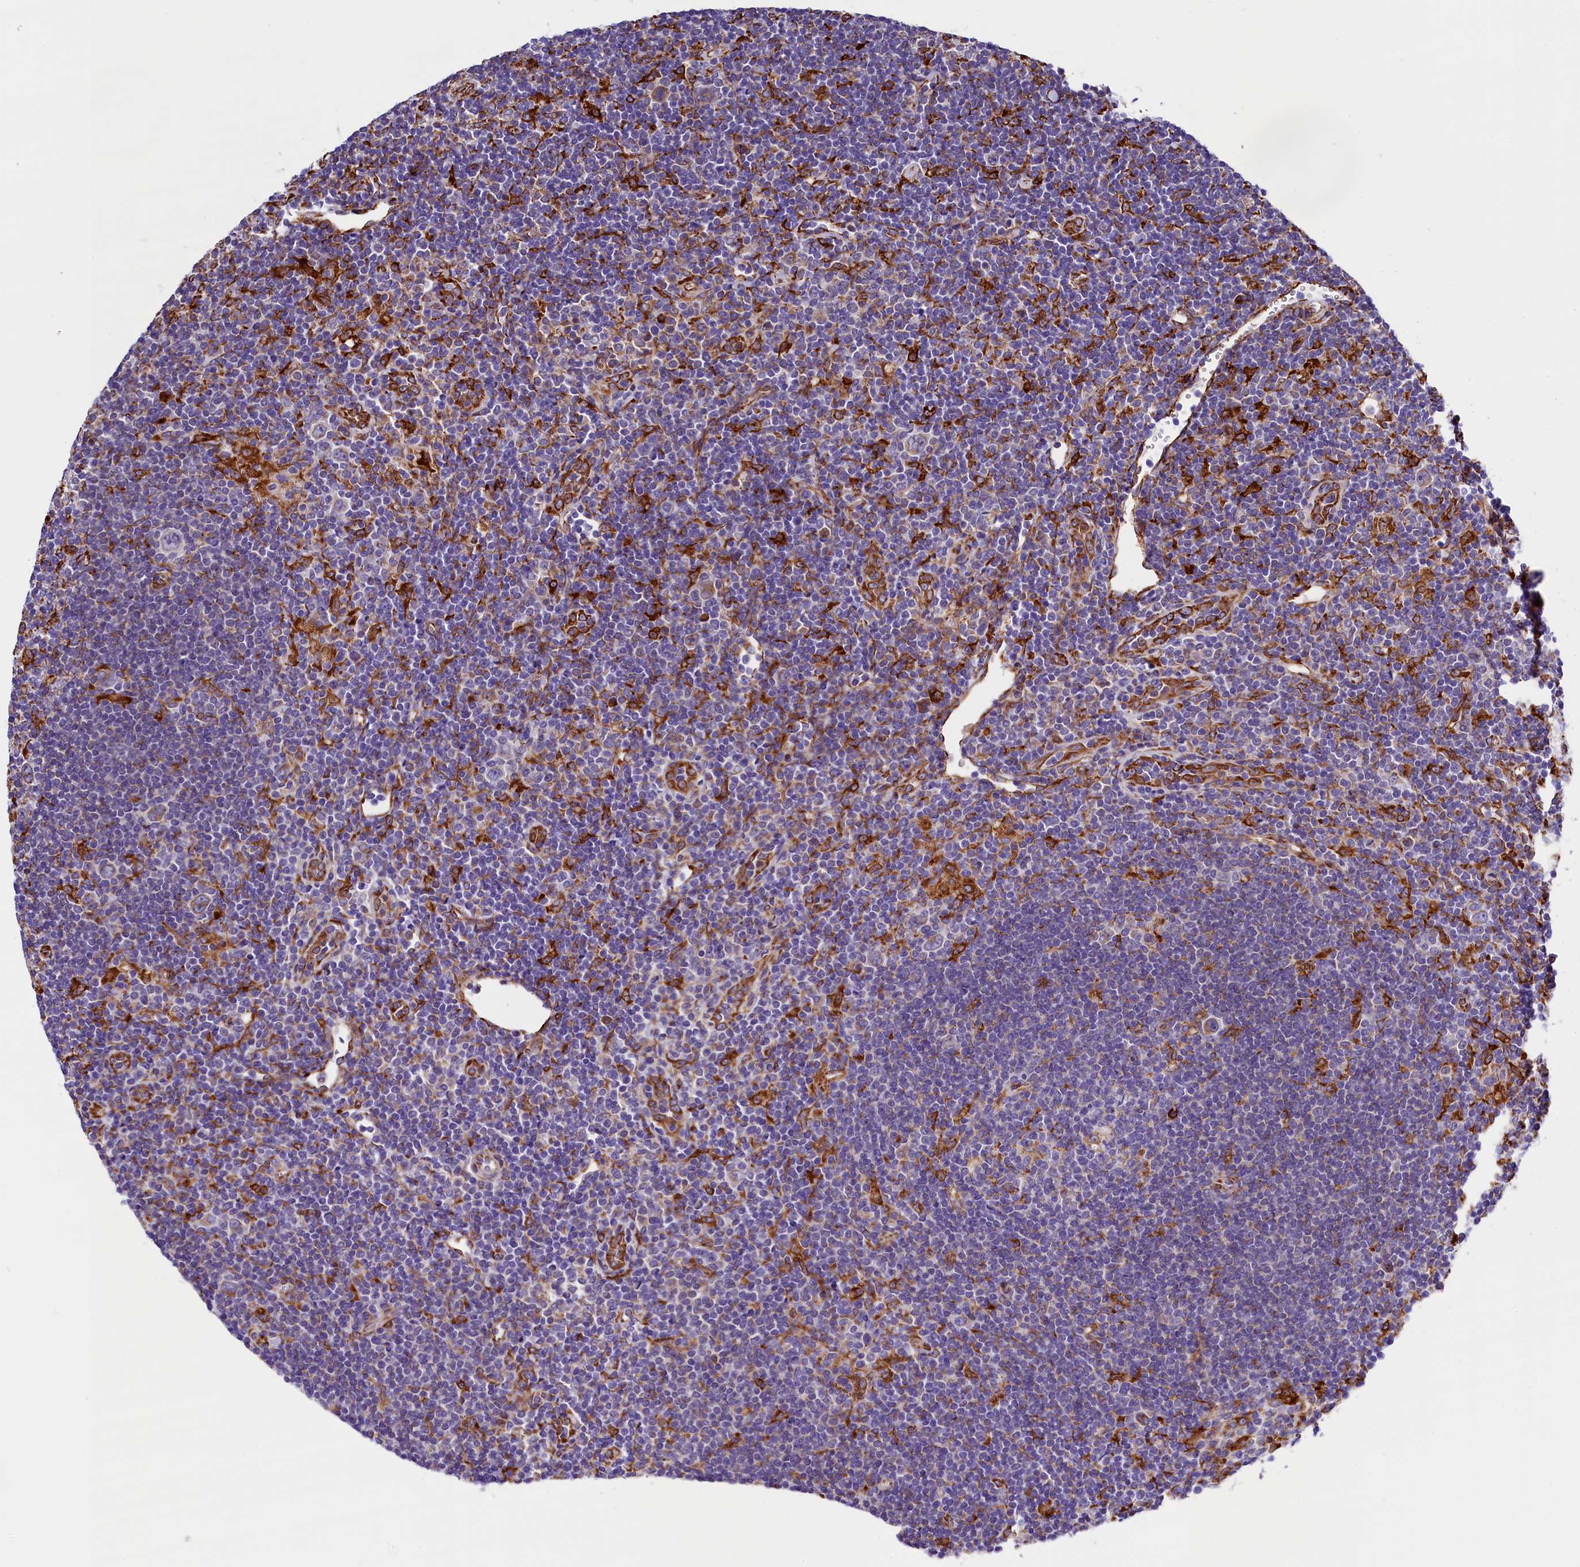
{"staining": {"intensity": "negative", "quantity": "none", "location": "none"}, "tissue": "lymphoma", "cell_type": "Tumor cells", "image_type": "cancer", "snomed": [{"axis": "morphology", "description": "Hodgkin's disease, NOS"}, {"axis": "topography", "description": "Lymph node"}], "caption": "An immunohistochemistry (IHC) histopathology image of Hodgkin's disease is shown. There is no staining in tumor cells of Hodgkin's disease.", "gene": "CMTR2", "patient": {"sex": "female", "age": 57}}